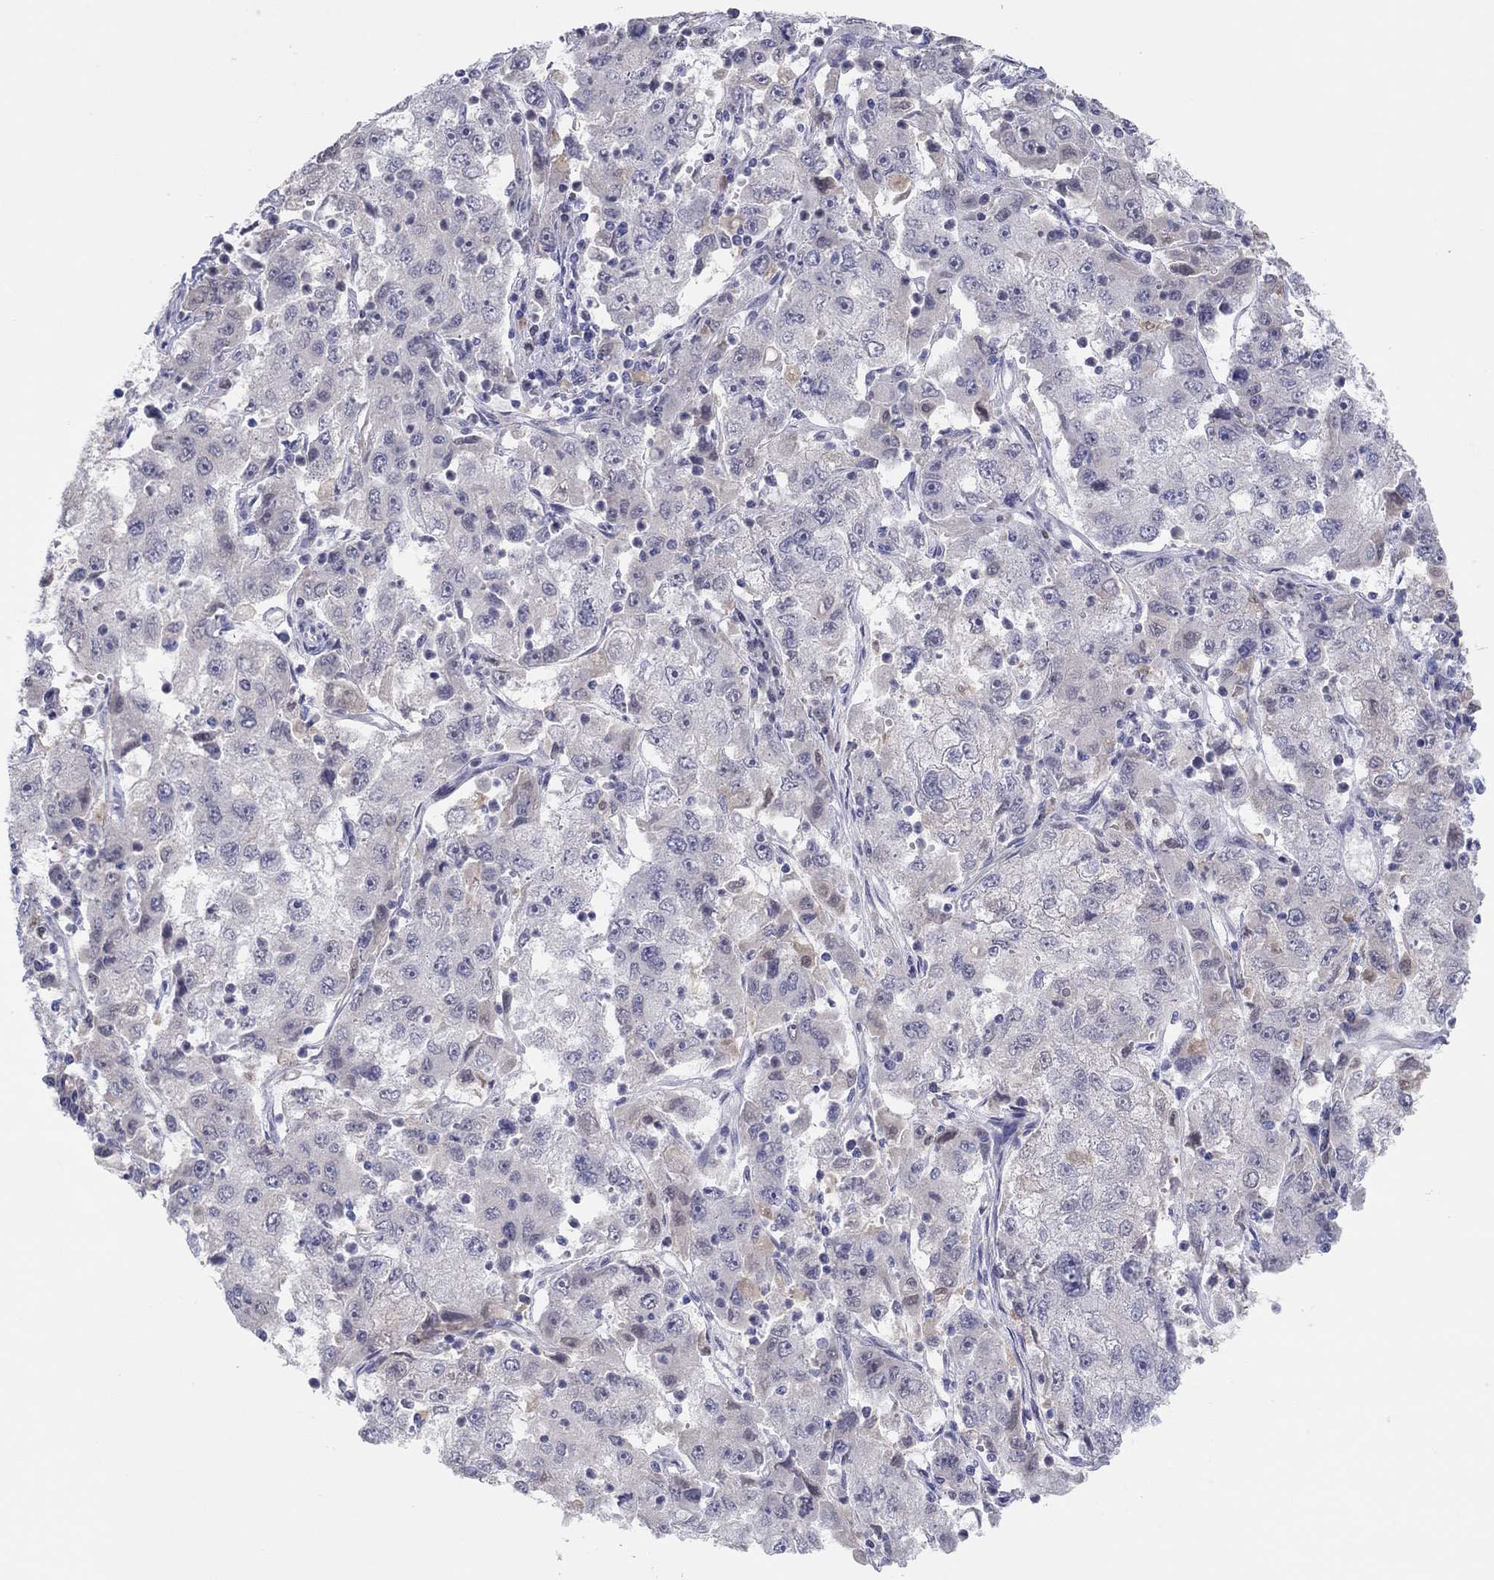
{"staining": {"intensity": "negative", "quantity": "none", "location": "none"}, "tissue": "cervical cancer", "cell_type": "Tumor cells", "image_type": "cancer", "snomed": [{"axis": "morphology", "description": "Squamous cell carcinoma, NOS"}, {"axis": "topography", "description": "Cervix"}], "caption": "Protein analysis of cervical cancer demonstrates no significant positivity in tumor cells. (IHC, brightfield microscopy, high magnification).", "gene": "PDXK", "patient": {"sex": "female", "age": 36}}